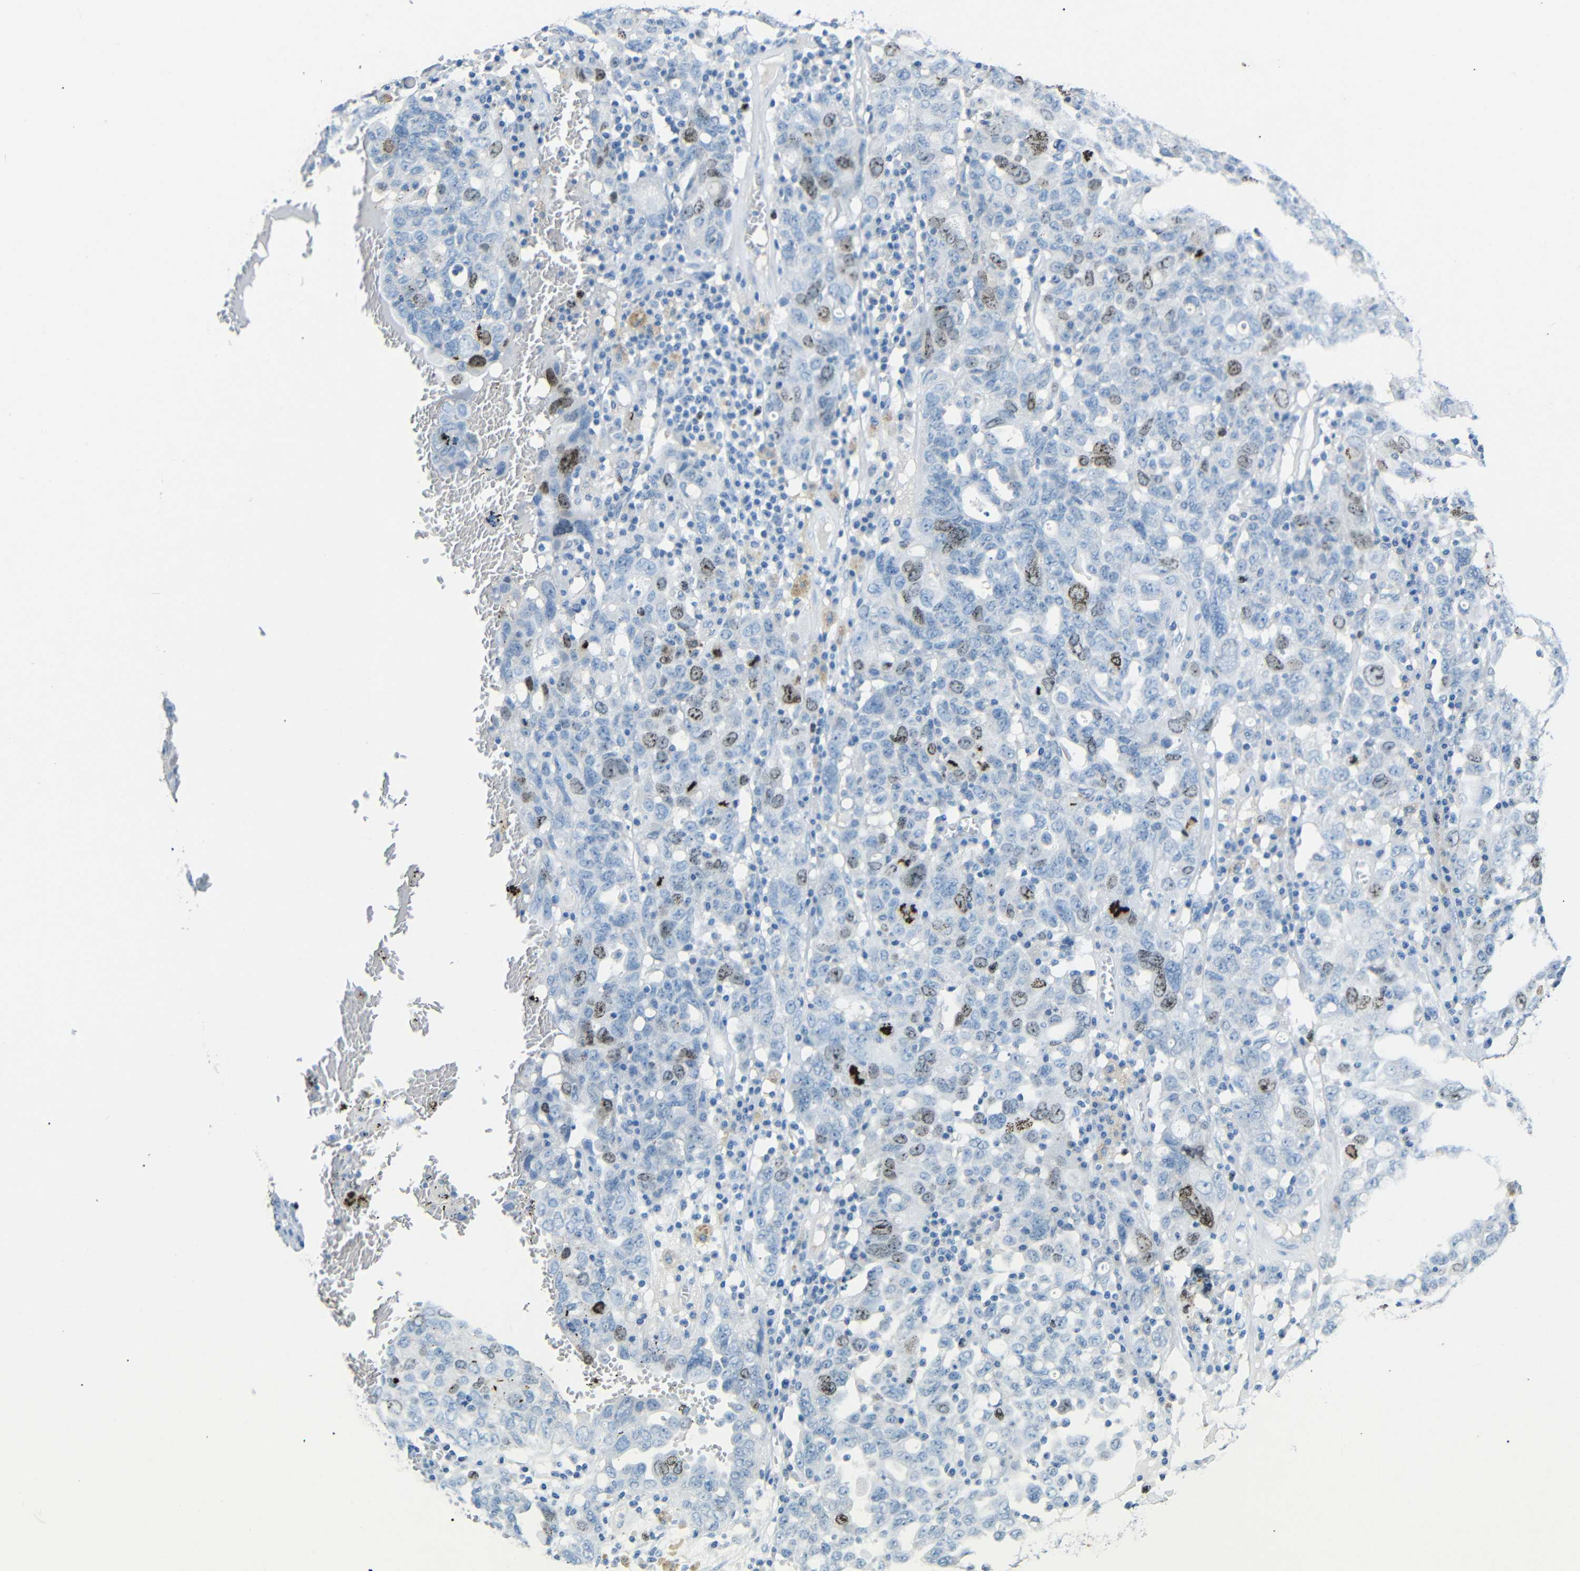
{"staining": {"intensity": "moderate", "quantity": "<25%", "location": "nuclear"}, "tissue": "ovarian cancer", "cell_type": "Tumor cells", "image_type": "cancer", "snomed": [{"axis": "morphology", "description": "Carcinoma, endometroid"}, {"axis": "topography", "description": "Ovary"}], "caption": "Moderate nuclear expression is present in about <25% of tumor cells in ovarian cancer (endometroid carcinoma).", "gene": "INCENP", "patient": {"sex": "female", "age": 62}}